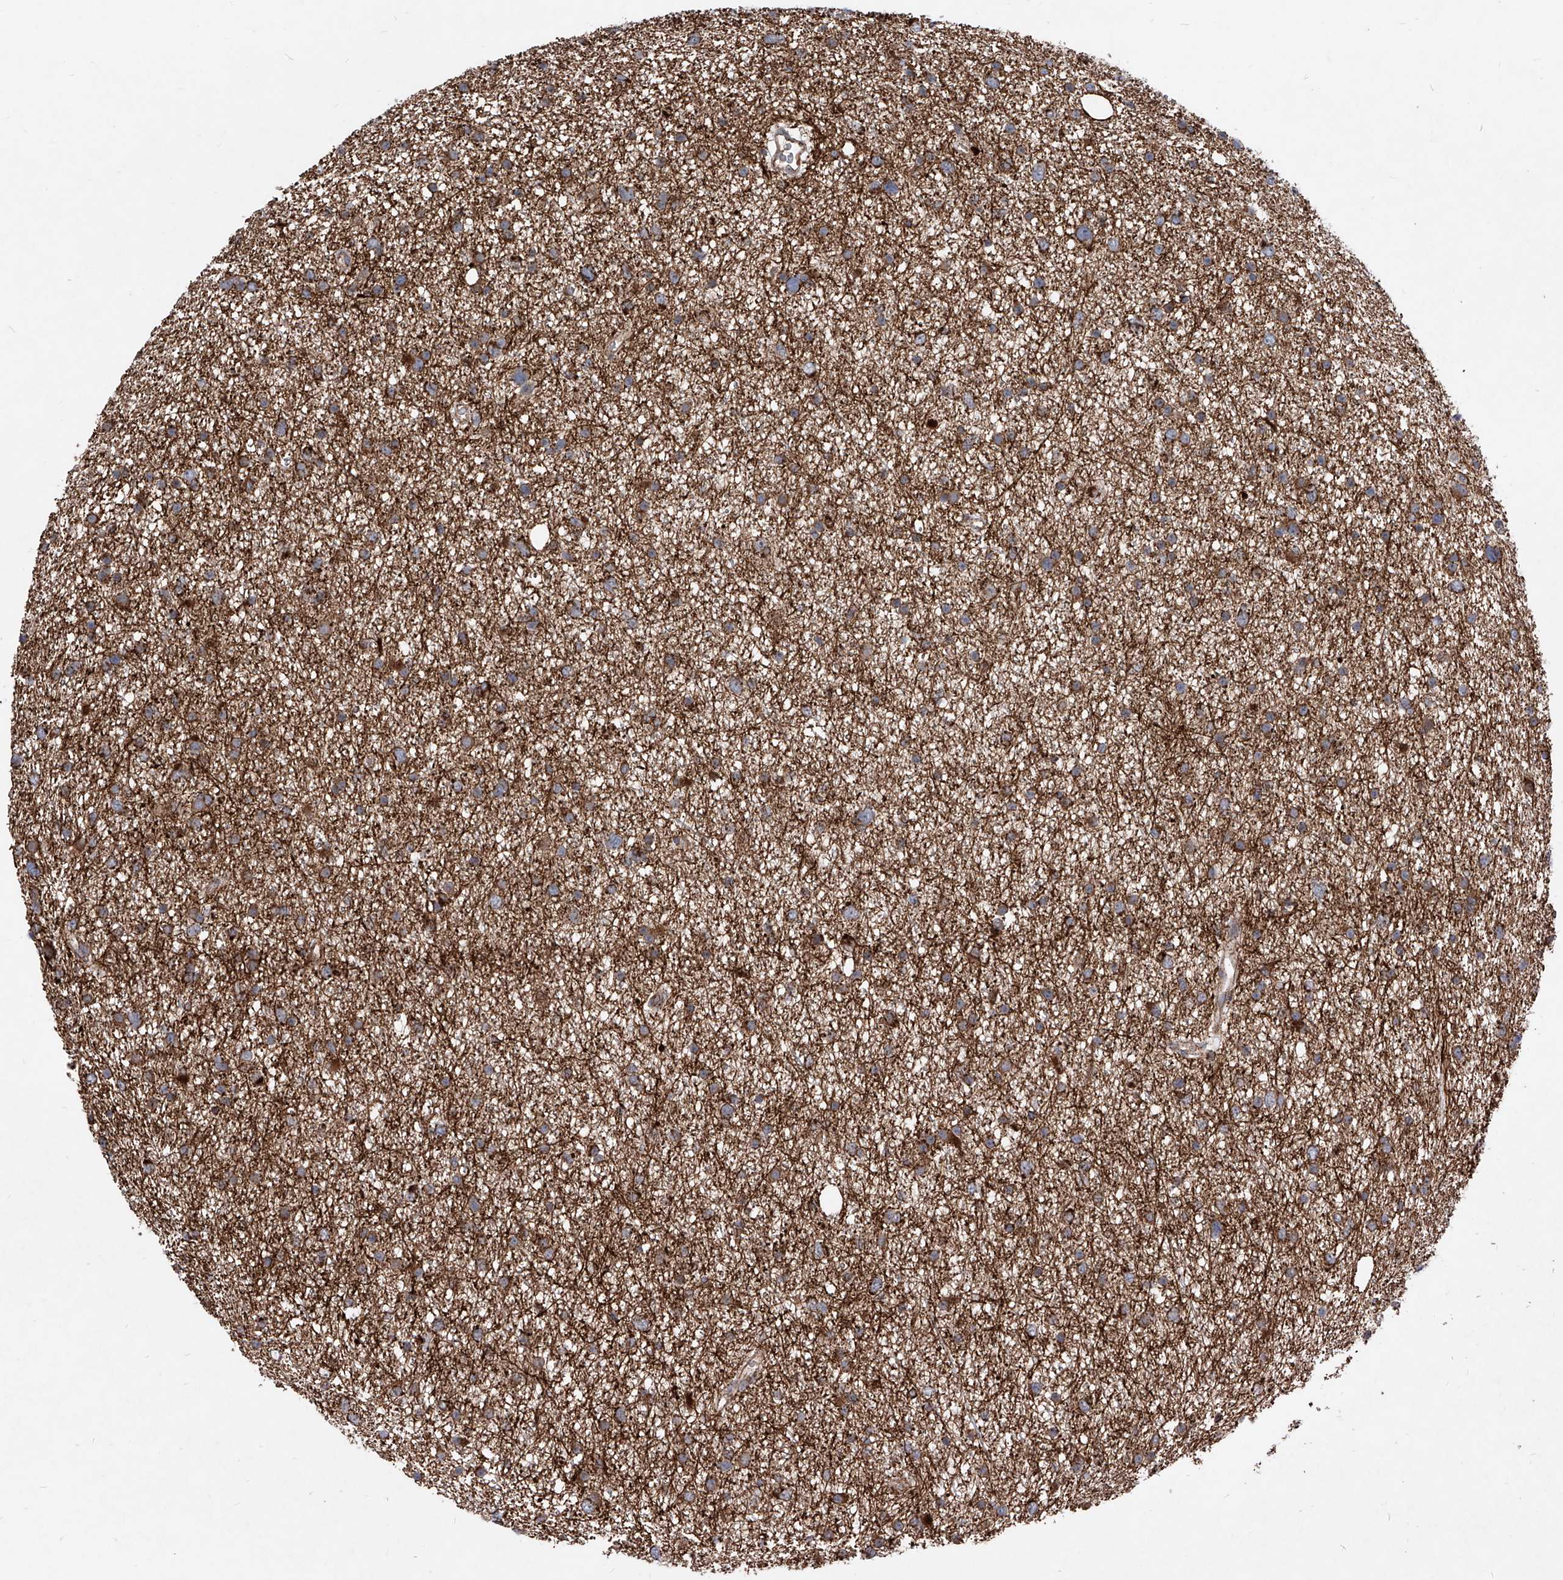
{"staining": {"intensity": "moderate", "quantity": ">75%", "location": "cytoplasmic/membranous"}, "tissue": "glioma", "cell_type": "Tumor cells", "image_type": "cancer", "snomed": [{"axis": "morphology", "description": "Glioma, malignant, Low grade"}, {"axis": "topography", "description": "Cerebral cortex"}], "caption": "Glioma tissue shows moderate cytoplasmic/membranous expression in approximately >75% of tumor cells", "gene": "SEMA6A", "patient": {"sex": "female", "age": 39}}